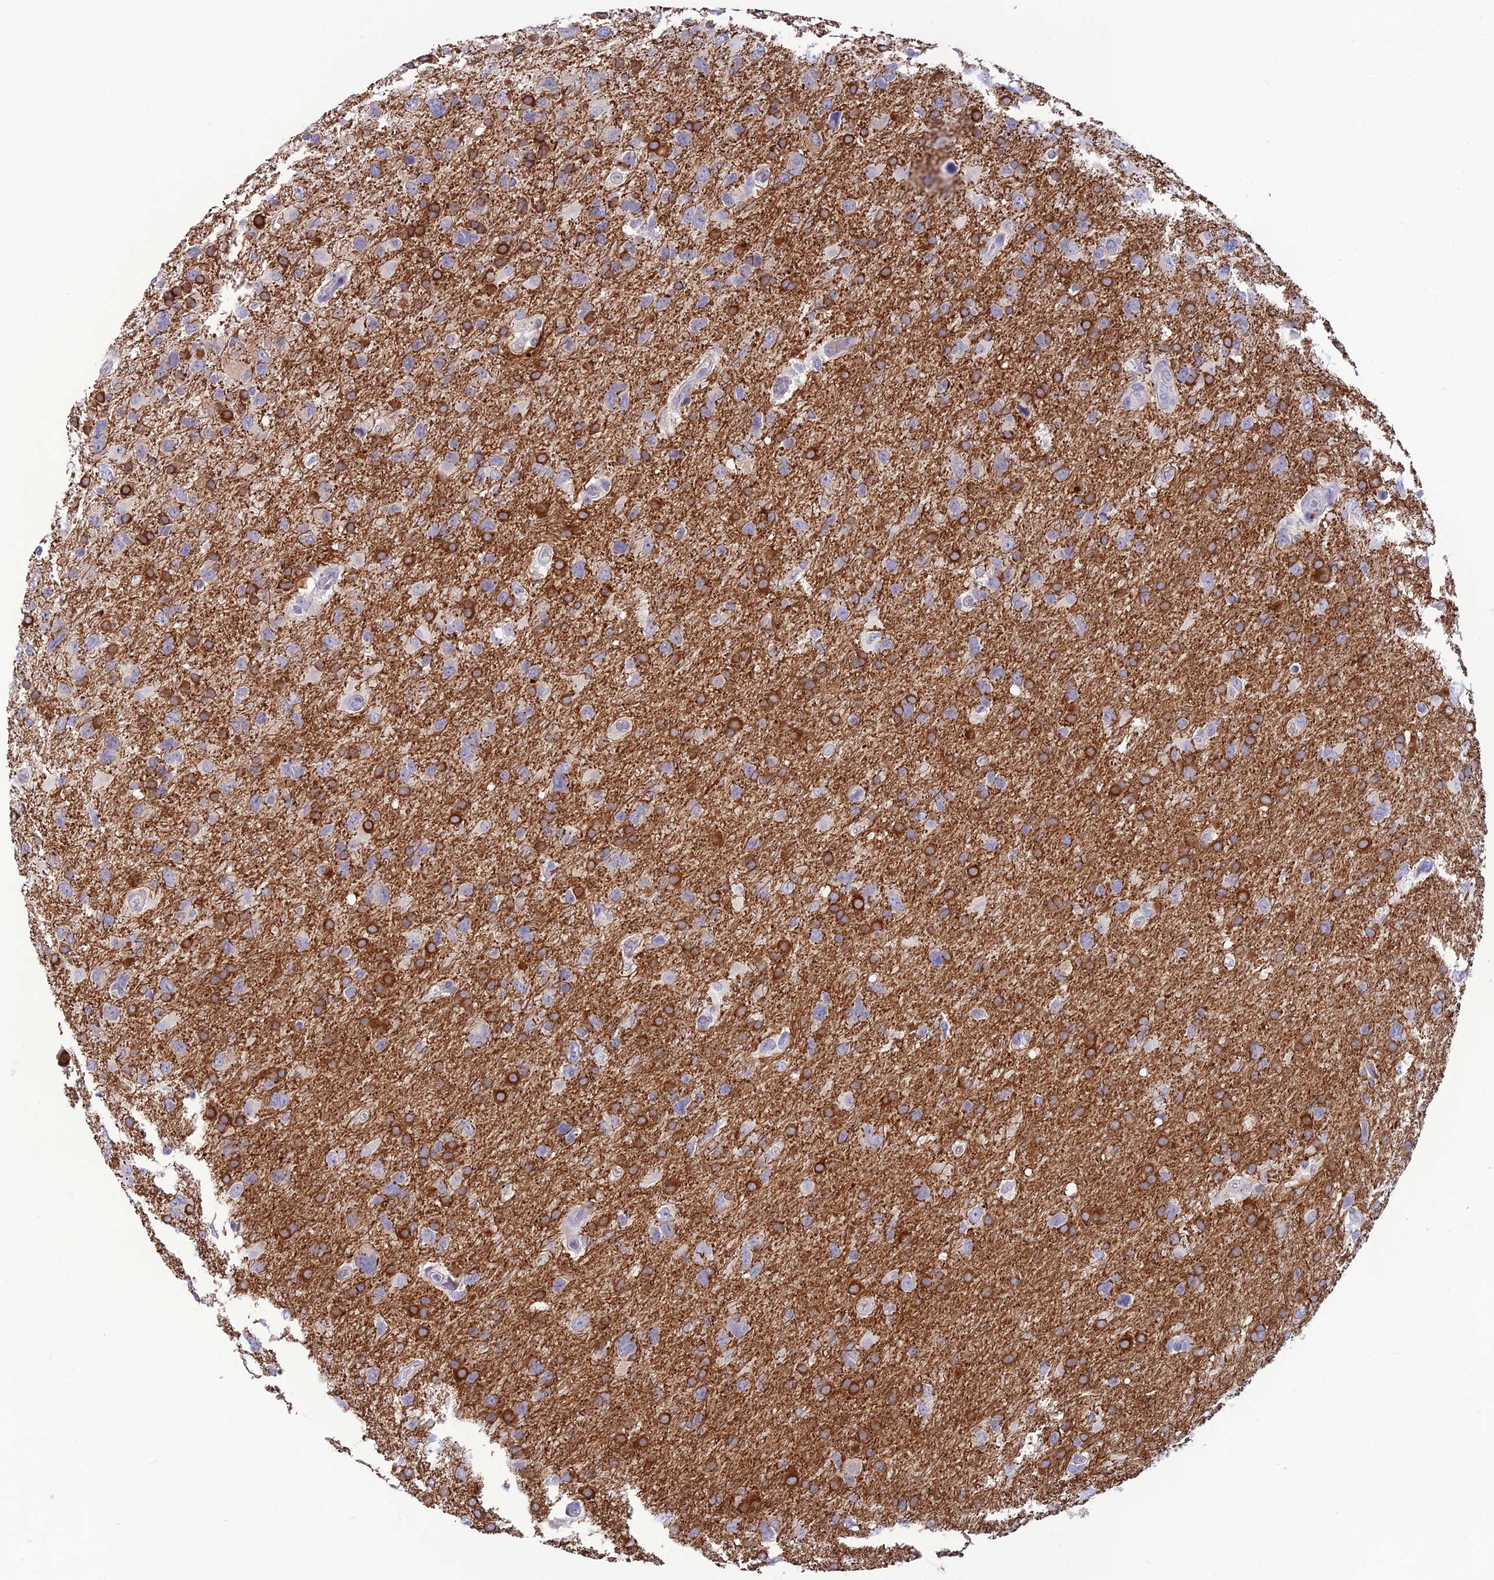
{"staining": {"intensity": "strong", "quantity": "<25%", "location": "cytoplasmic/membranous"}, "tissue": "glioma", "cell_type": "Tumor cells", "image_type": "cancer", "snomed": [{"axis": "morphology", "description": "Glioma, malignant, High grade"}, {"axis": "topography", "description": "Brain"}], "caption": "Human glioma stained with a brown dye demonstrates strong cytoplasmic/membranous positive staining in about <25% of tumor cells.", "gene": "TMEM134", "patient": {"sex": "male", "age": 61}}